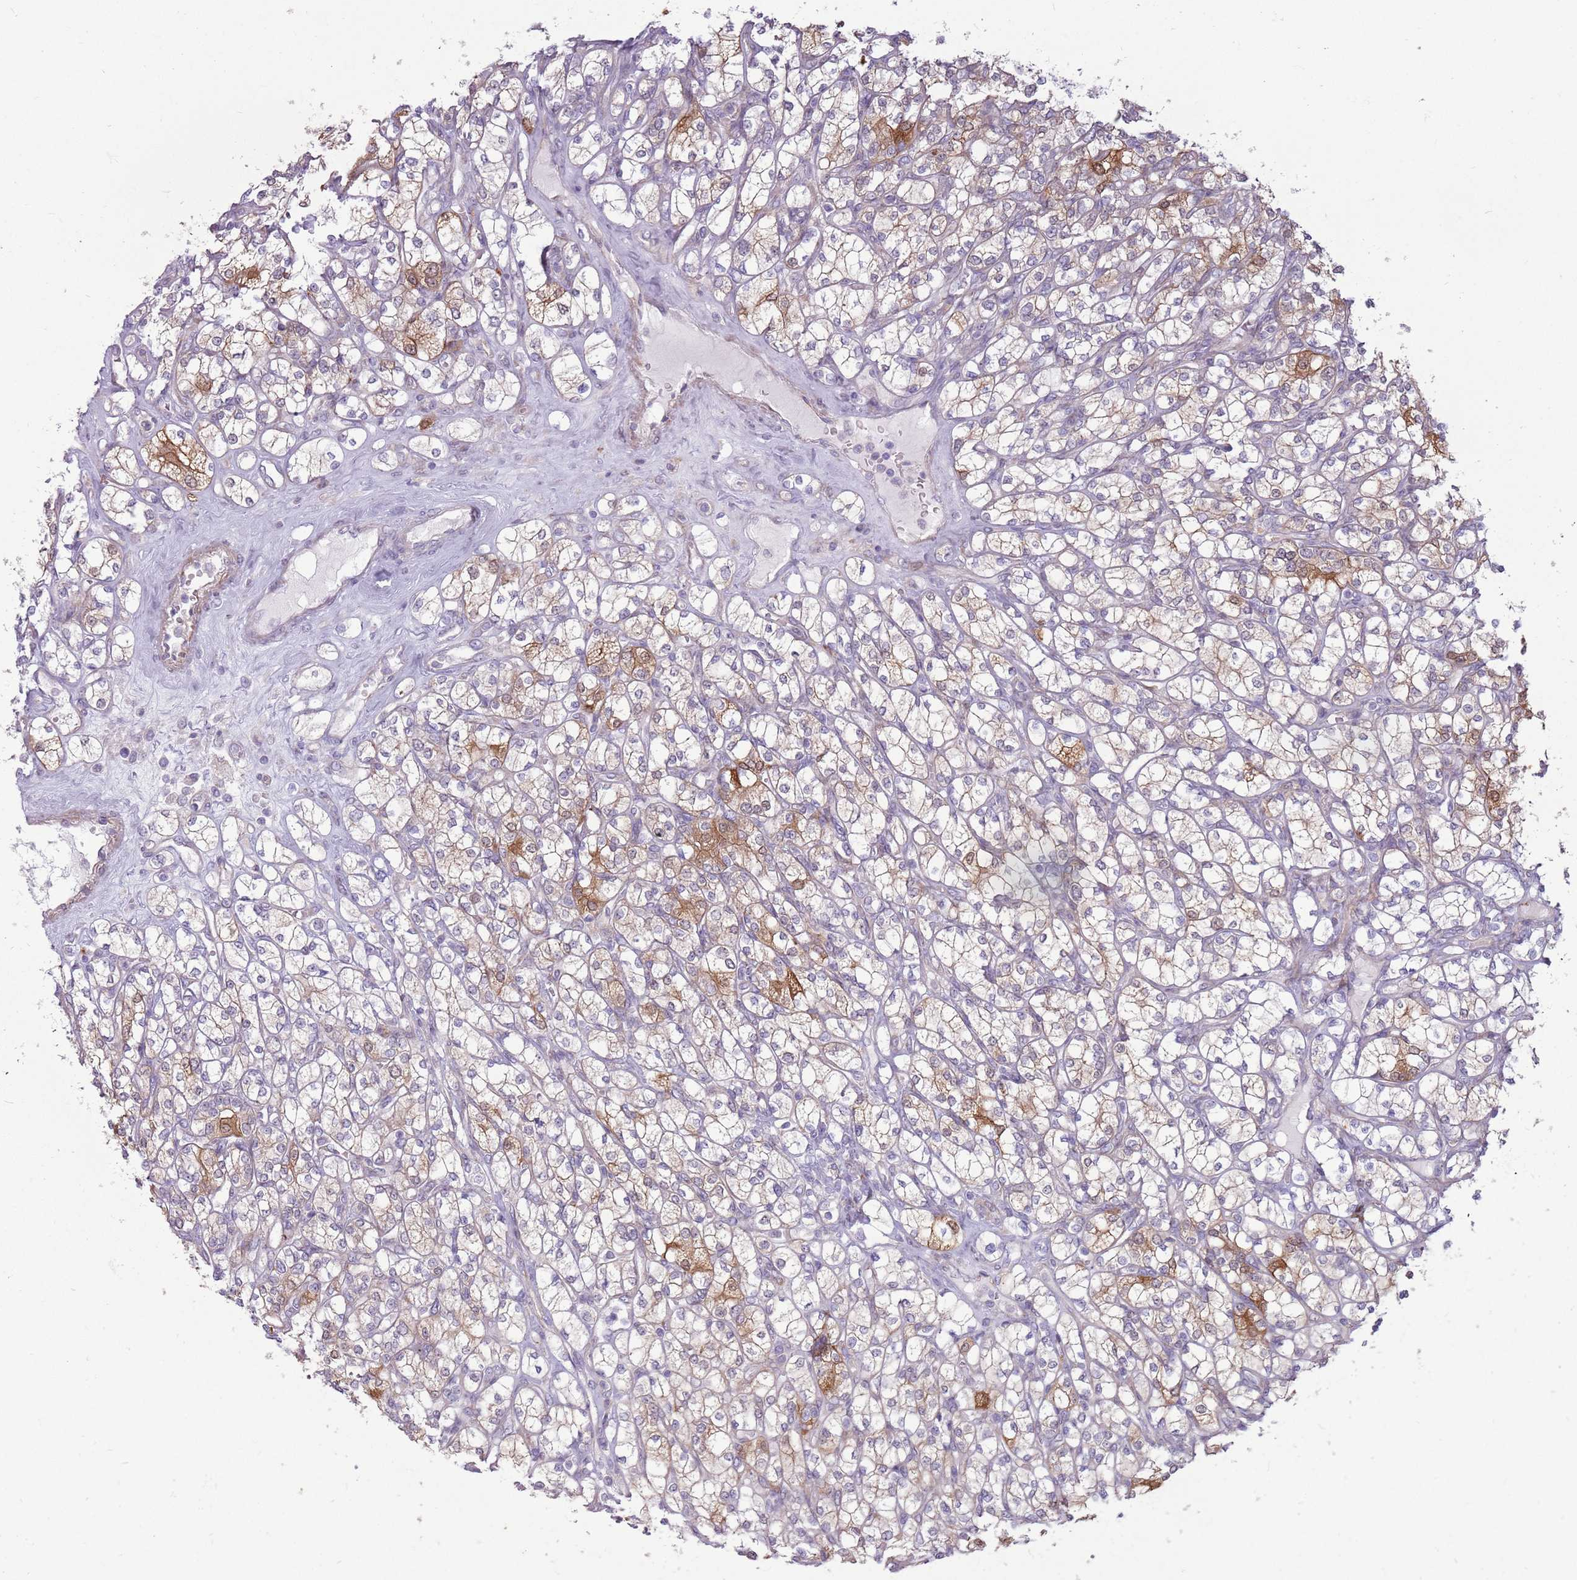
{"staining": {"intensity": "moderate", "quantity": "<25%", "location": "cytoplasmic/membranous"}, "tissue": "renal cancer", "cell_type": "Tumor cells", "image_type": "cancer", "snomed": [{"axis": "morphology", "description": "Adenocarcinoma, NOS"}, {"axis": "topography", "description": "Kidney"}], "caption": "Brown immunohistochemical staining in human adenocarcinoma (renal) shows moderate cytoplasmic/membranous positivity in approximately <25% of tumor cells.", "gene": "CCDC150", "patient": {"sex": "male", "age": 77}}